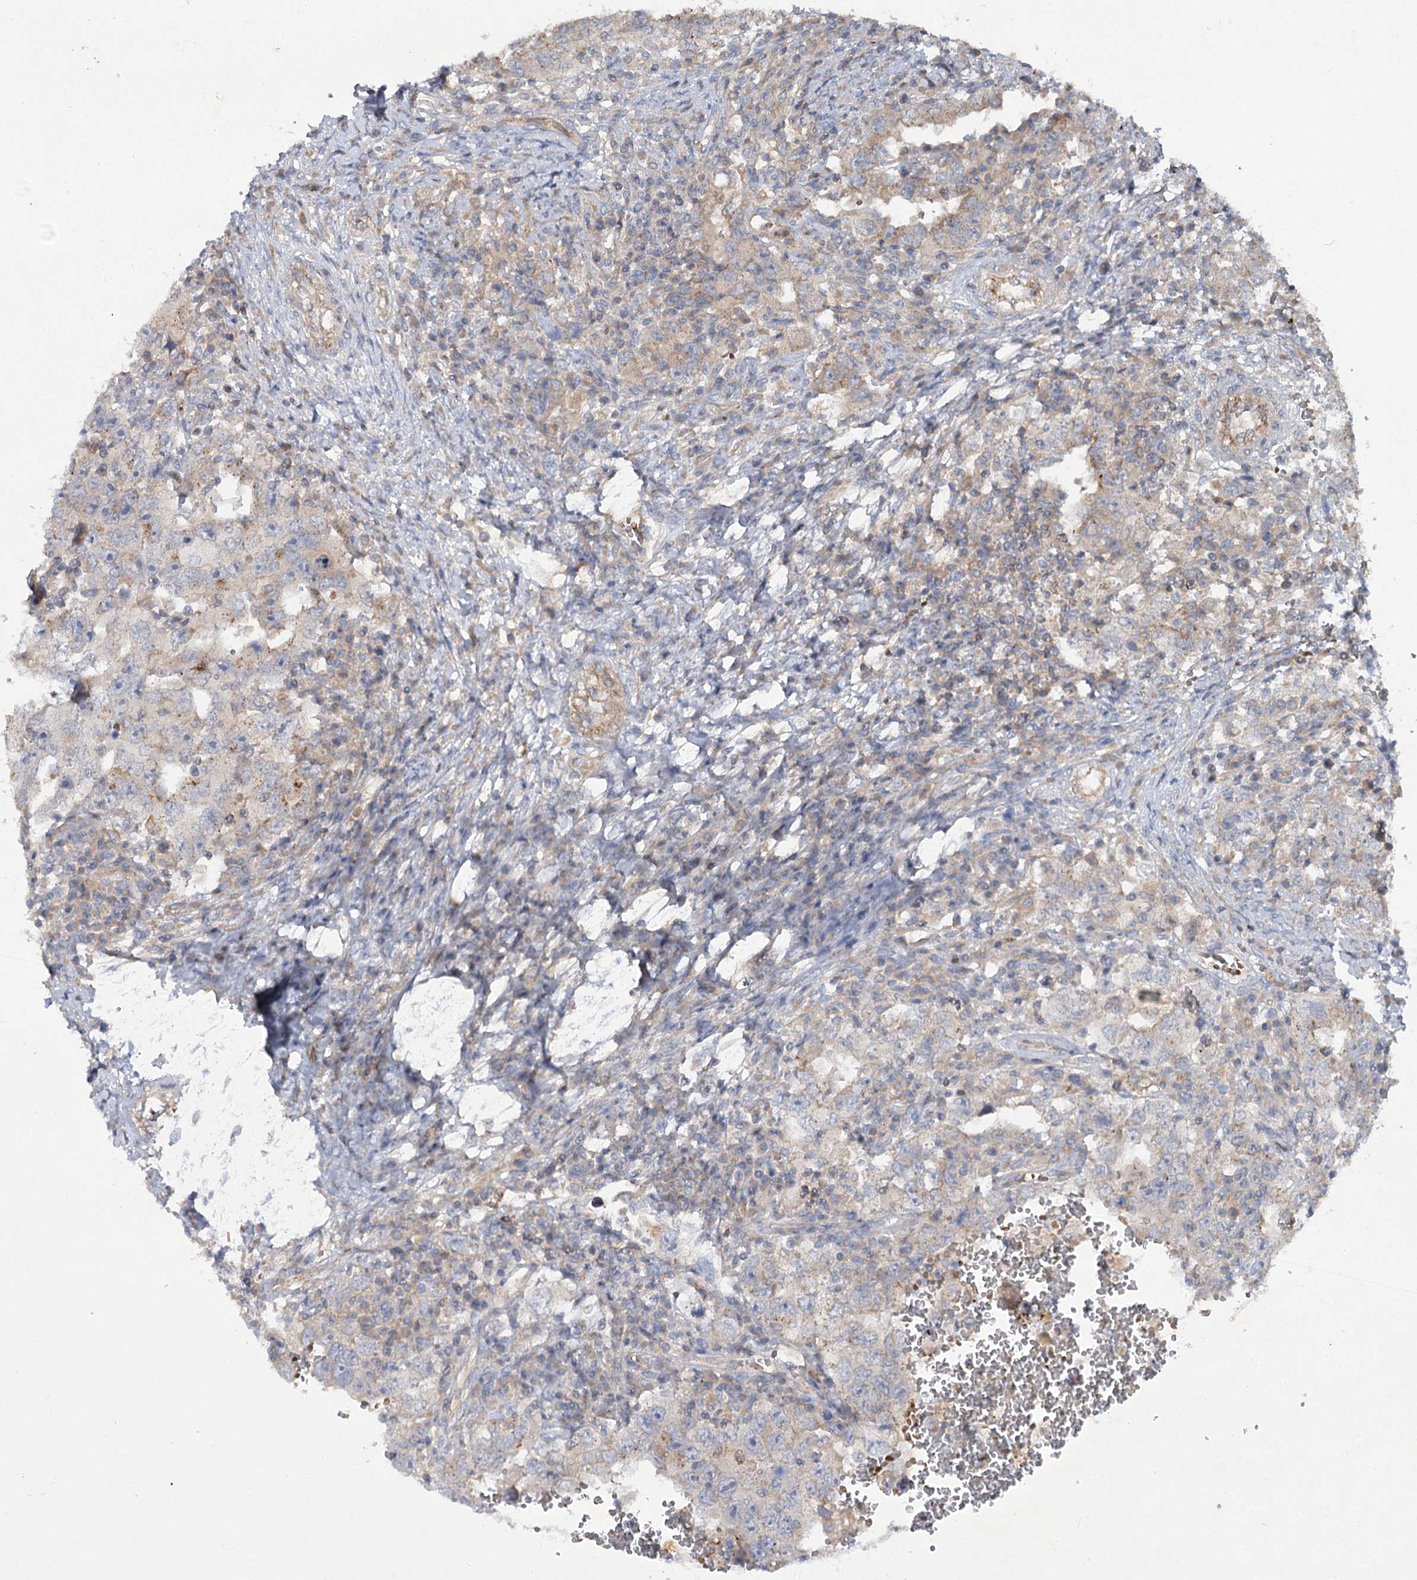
{"staining": {"intensity": "weak", "quantity": "25%-75%", "location": "cytoplasmic/membranous"}, "tissue": "testis cancer", "cell_type": "Tumor cells", "image_type": "cancer", "snomed": [{"axis": "morphology", "description": "Carcinoma, Embryonal, NOS"}, {"axis": "topography", "description": "Testis"}], "caption": "Immunohistochemistry (IHC) micrograph of neoplastic tissue: embryonal carcinoma (testis) stained using immunohistochemistry (IHC) demonstrates low levels of weak protein expression localized specifically in the cytoplasmic/membranous of tumor cells, appearing as a cytoplasmic/membranous brown color.", "gene": "KIAA0825", "patient": {"sex": "male", "age": 26}}